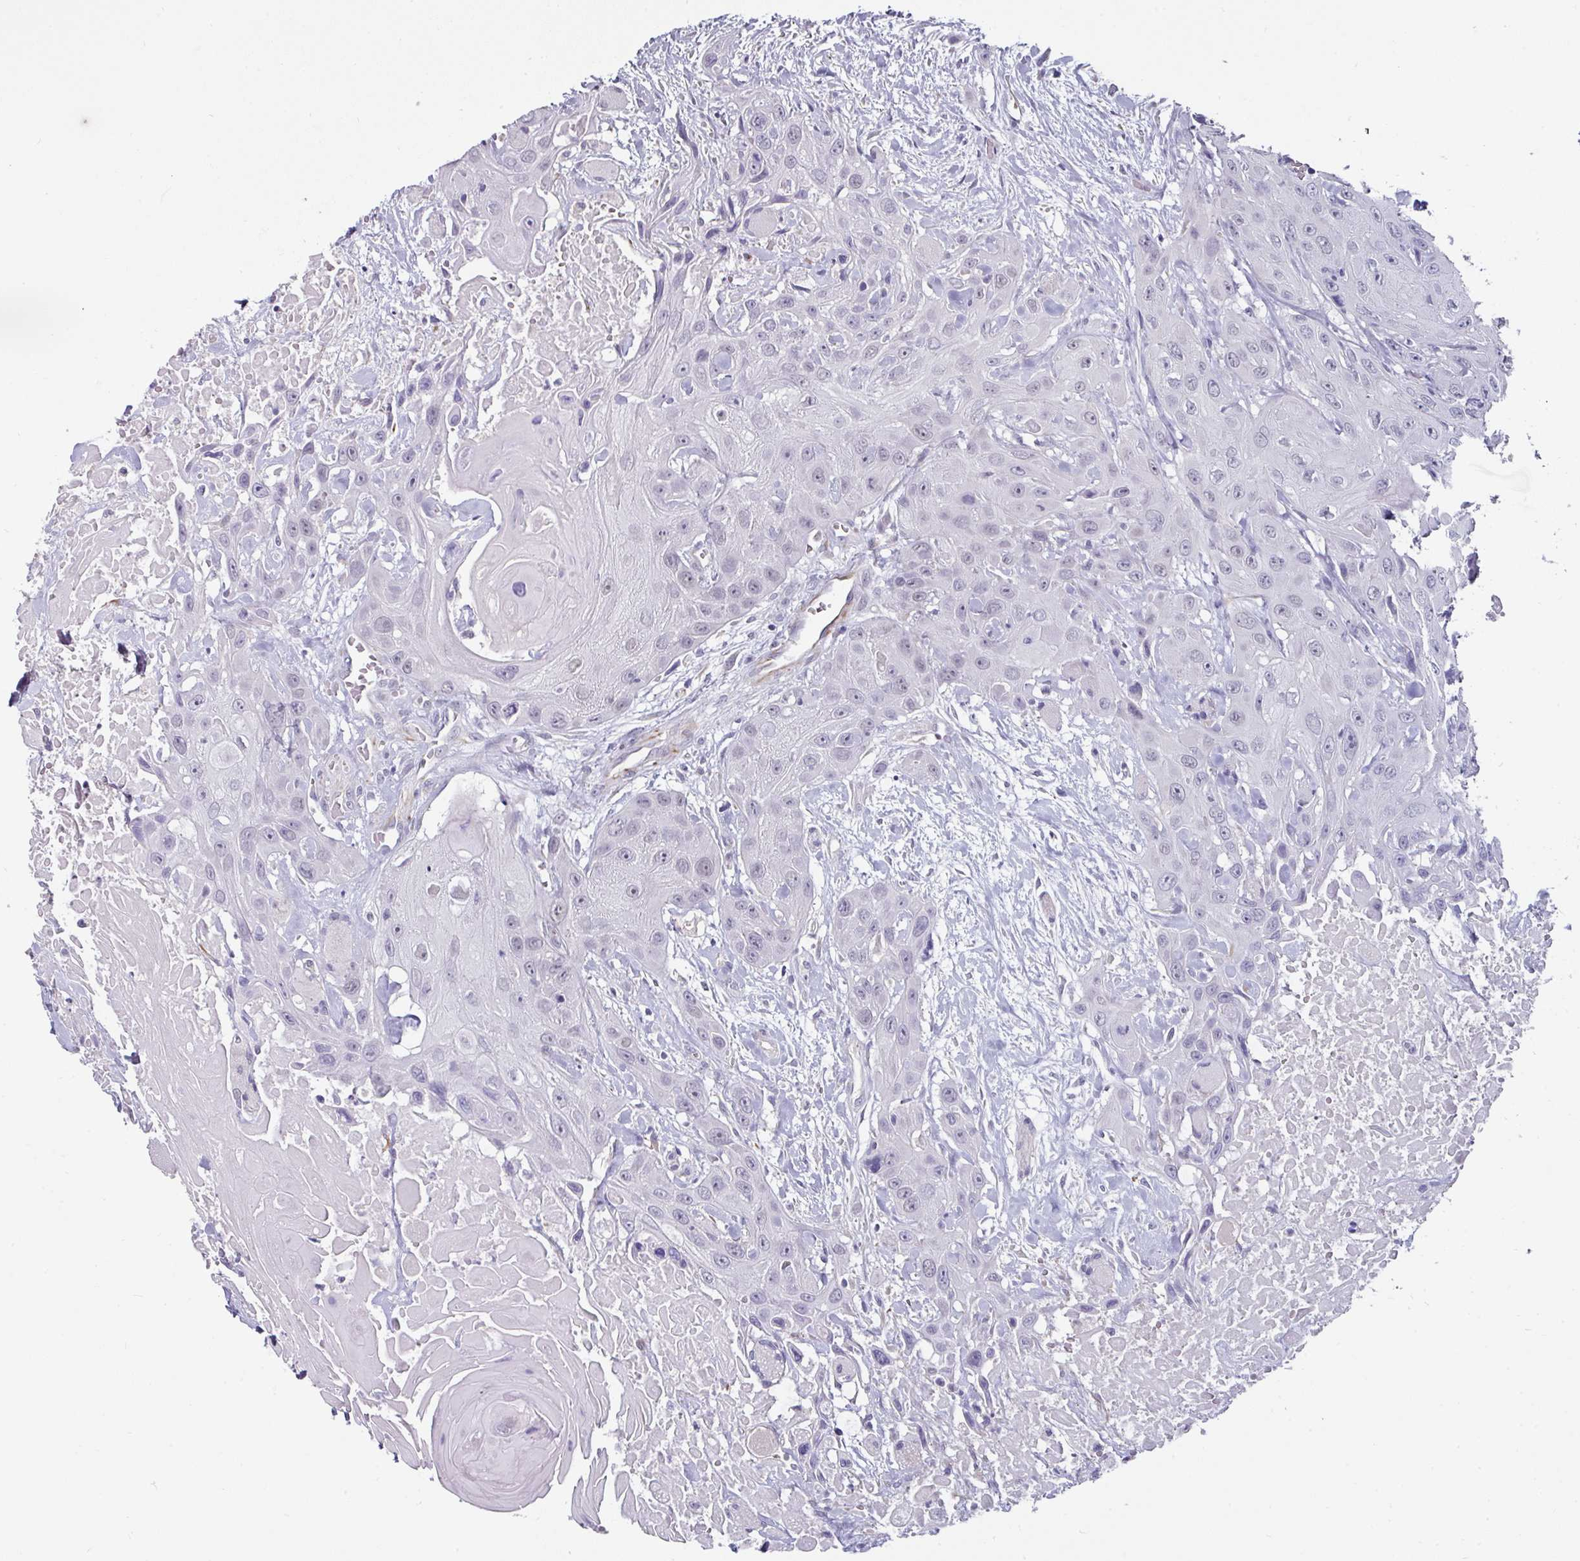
{"staining": {"intensity": "negative", "quantity": "none", "location": "none"}, "tissue": "head and neck cancer", "cell_type": "Tumor cells", "image_type": "cancer", "snomed": [{"axis": "morphology", "description": "Squamous cell carcinoma, NOS"}, {"axis": "topography", "description": "Head-Neck"}], "caption": "Squamous cell carcinoma (head and neck) was stained to show a protein in brown. There is no significant staining in tumor cells. Nuclei are stained in blue.", "gene": "EYA3", "patient": {"sex": "male", "age": 81}}